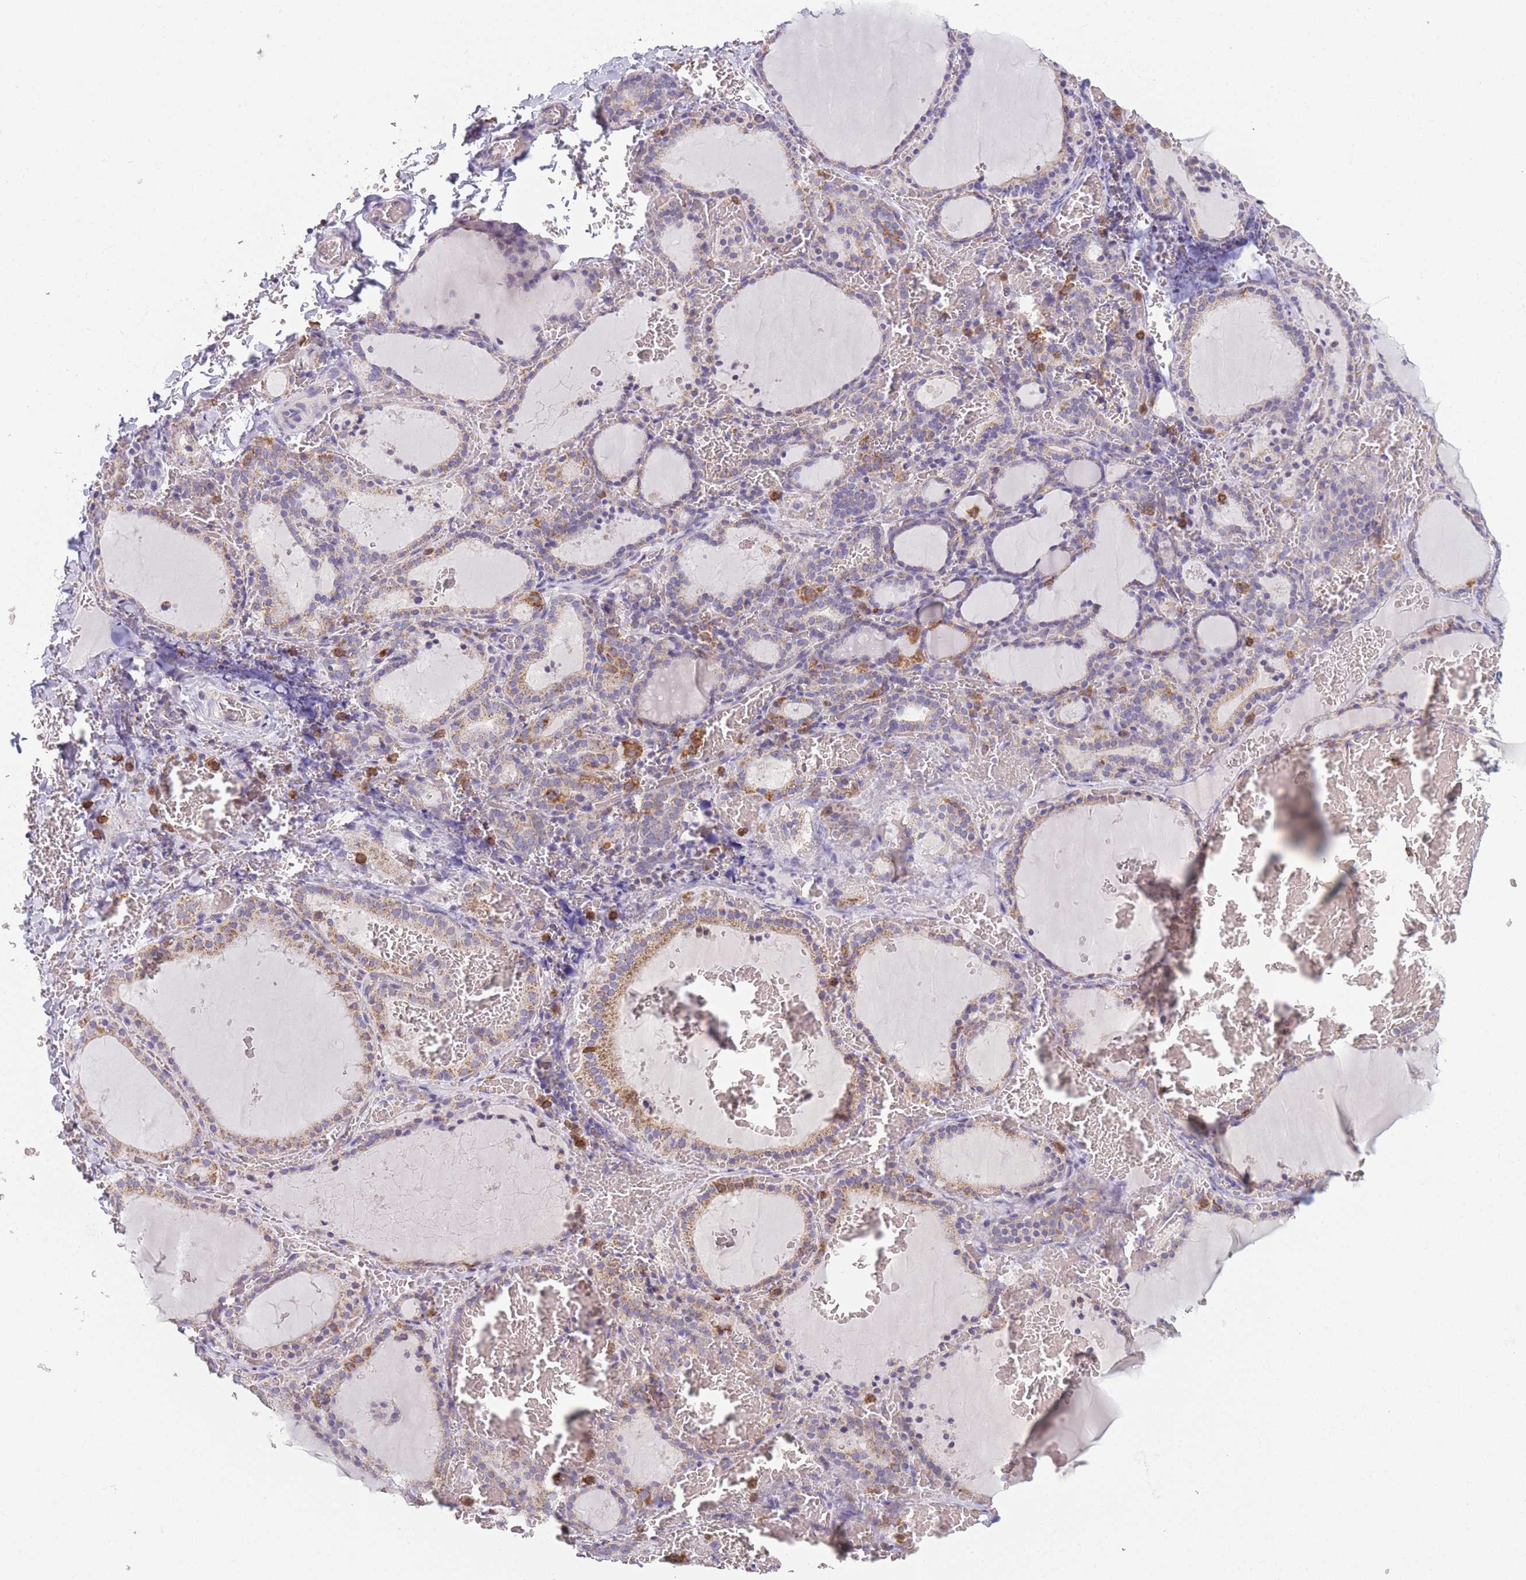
{"staining": {"intensity": "moderate", "quantity": "<25%", "location": "cytoplasmic/membranous"}, "tissue": "thyroid gland", "cell_type": "Glandular cells", "image_type": "normal", "snomed": [{"axis": "morphology", "description": "Normal tissue, NOS"}, {"axis": "topography", "description": "Thyroid gland"}], "caption": "The image reveals staining of benign thyroid gland, revealing moderate cytoplasmic/membranous protein positivity (brown color) within glandular cells. The staining is performed using DAB brown chromogen to label protein expression. The nuclei are counter-stained blue using hematoxylin.", "gene": "PRAM1", "patient": {"sex": "female", "age": 39}}